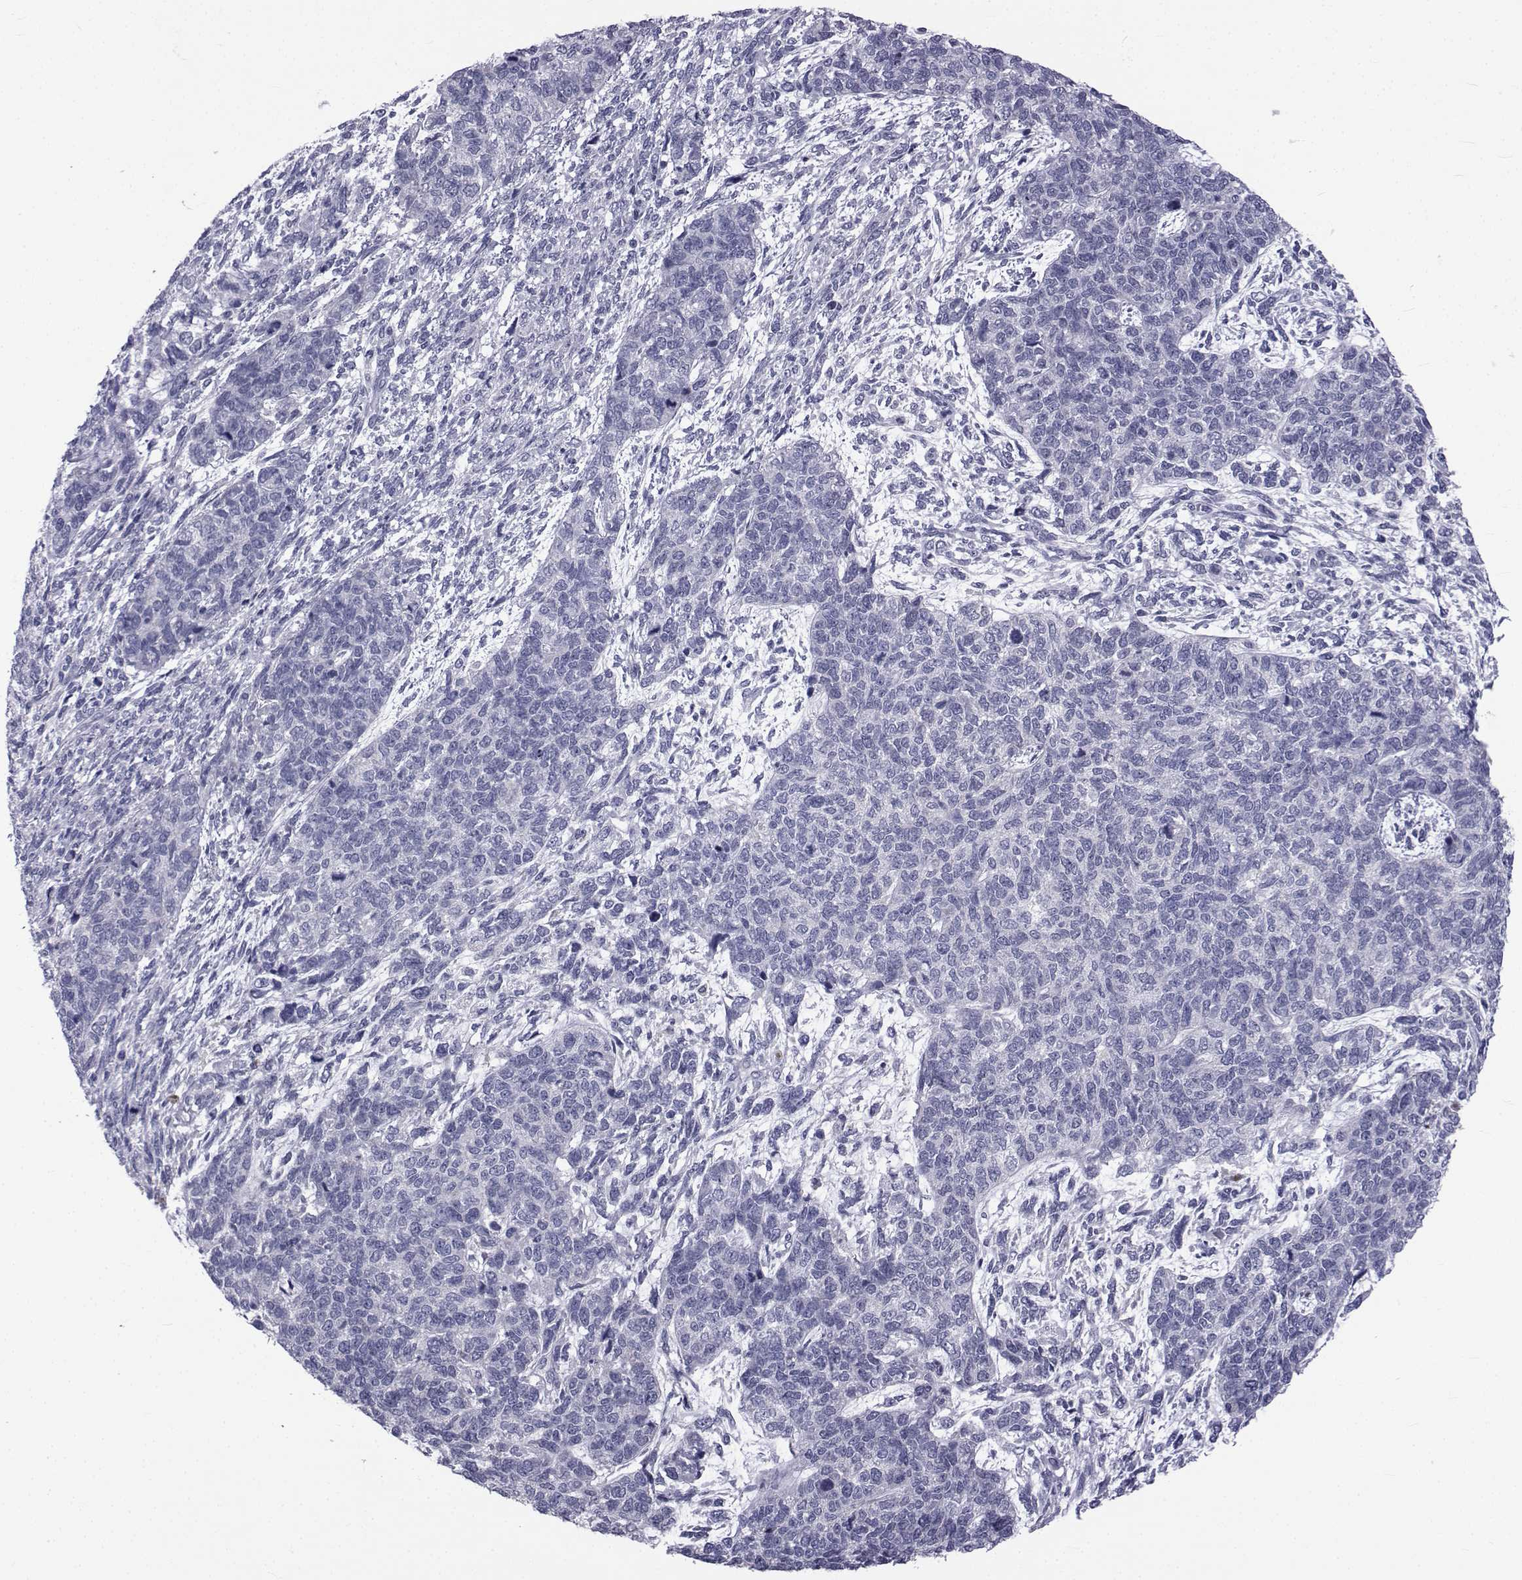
{"staining": {"intensity": "negative", "quantity": "none", "location": "none"}, "tissue": "cervical cancer", "cell_type": "Tumor cells", "image_type": "cancer", "snomed": [{"axis": "morphology", "description": "Squamous cell carcinoma, NOS"}, {"axis": "topography", "description": "Cervix"}], "caption": "There is no significant expression in tumor cells of cervical cancer.", "gene": "FDXR", "patient": {"sex": "female", "age": 63}}